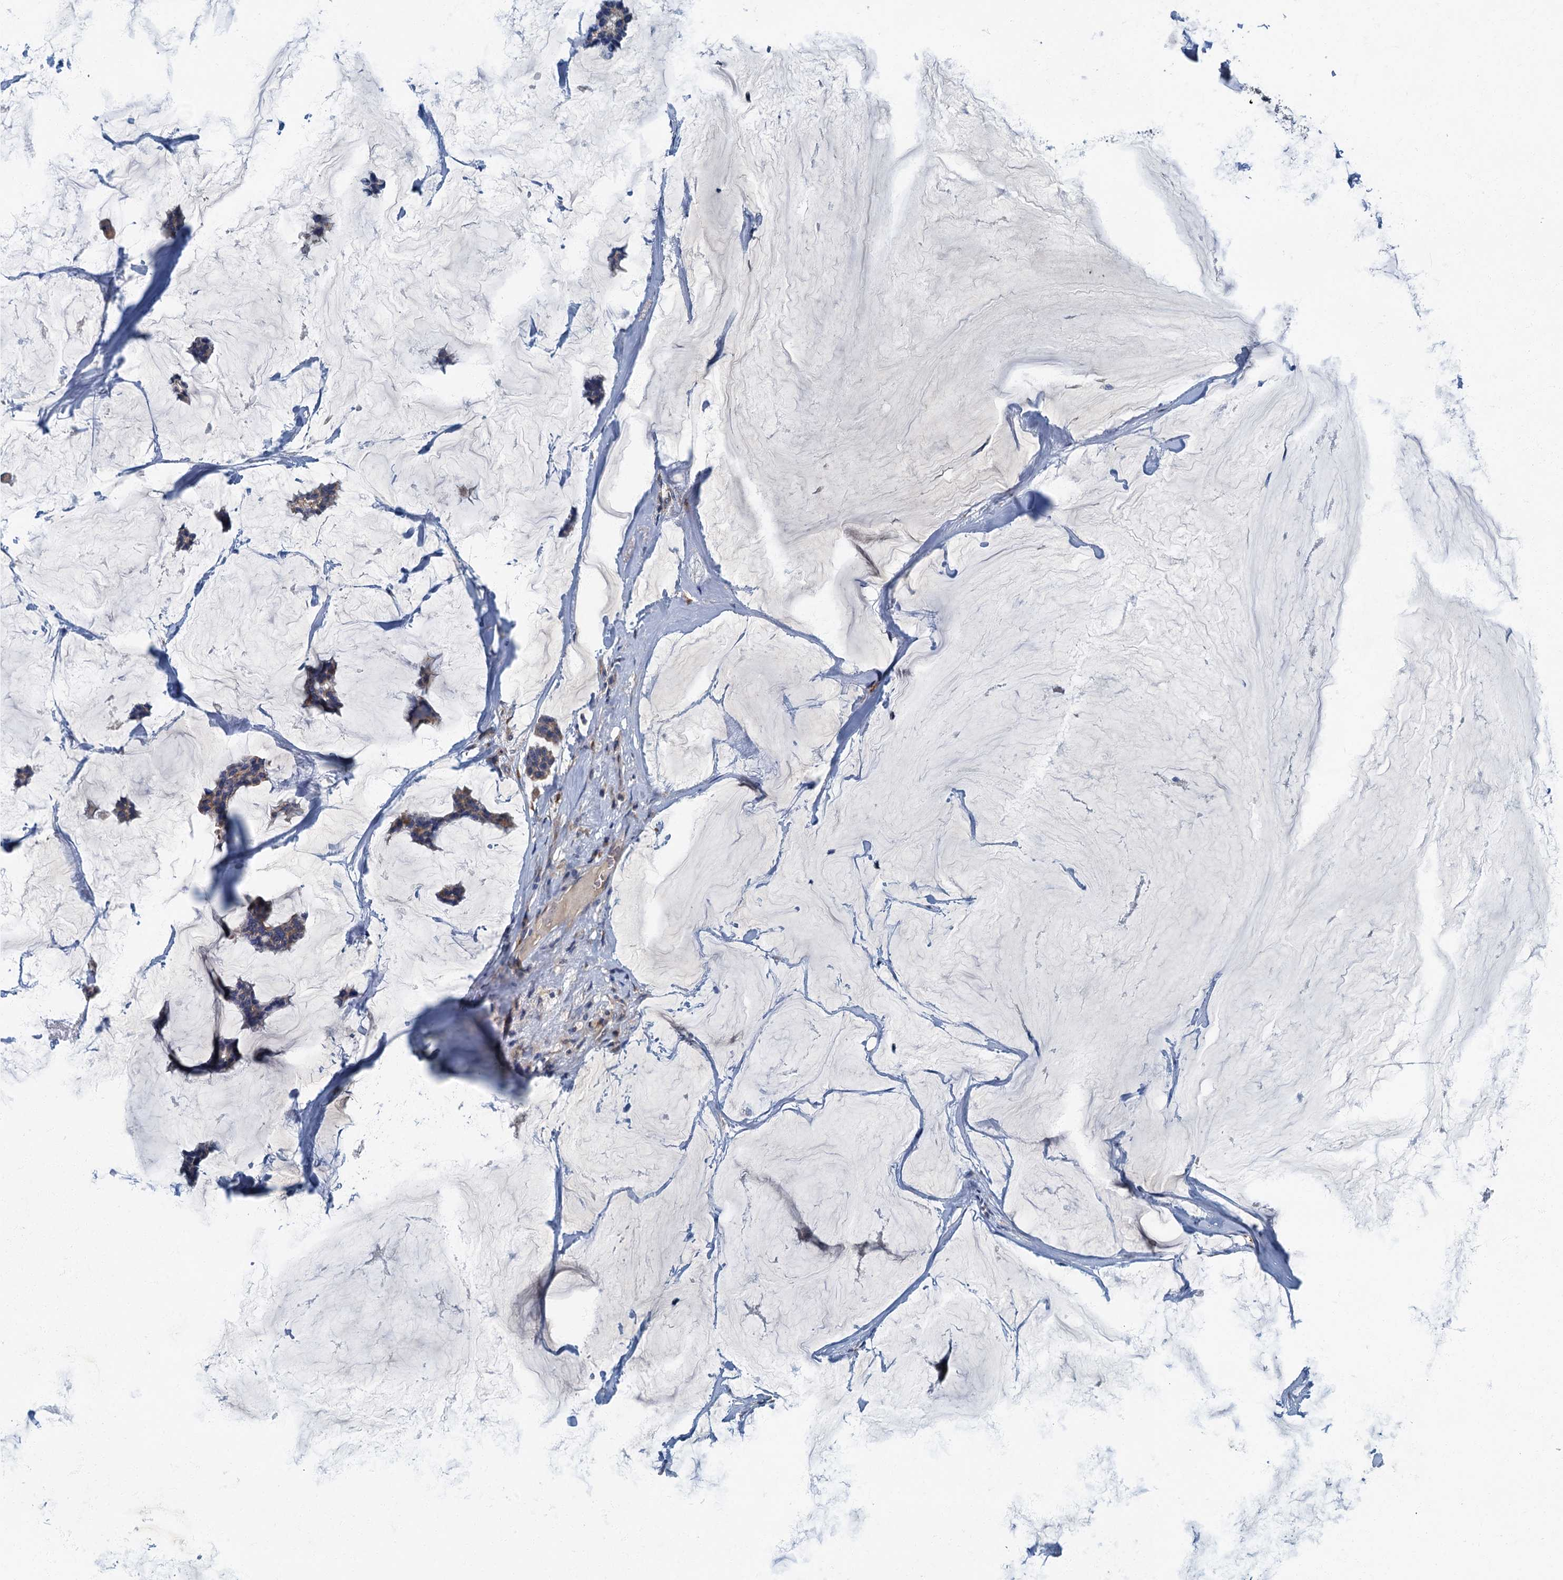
{"staining": {"intensity": "weak", "quantity": "25%-75%", "location": "cytoplasmic/membranous"}, "tissue": "breast cancer", "cell_type": "Tumor cells", "image_type": "cancer", "snomed": [{"axis": "morphology", "description": "Duct carcinoma"}, {"axis": "topography", "description": "Breast"}], "caption": "Immunohistochemistry of invasive ductal carcinoma (breast) demonstrates low levels of weak cytoplasmic/membranous positivity in approximately 25%-75% of tumor cells.", "gene": "DDX49", "patient": {"sex": "female", "age": 93}}